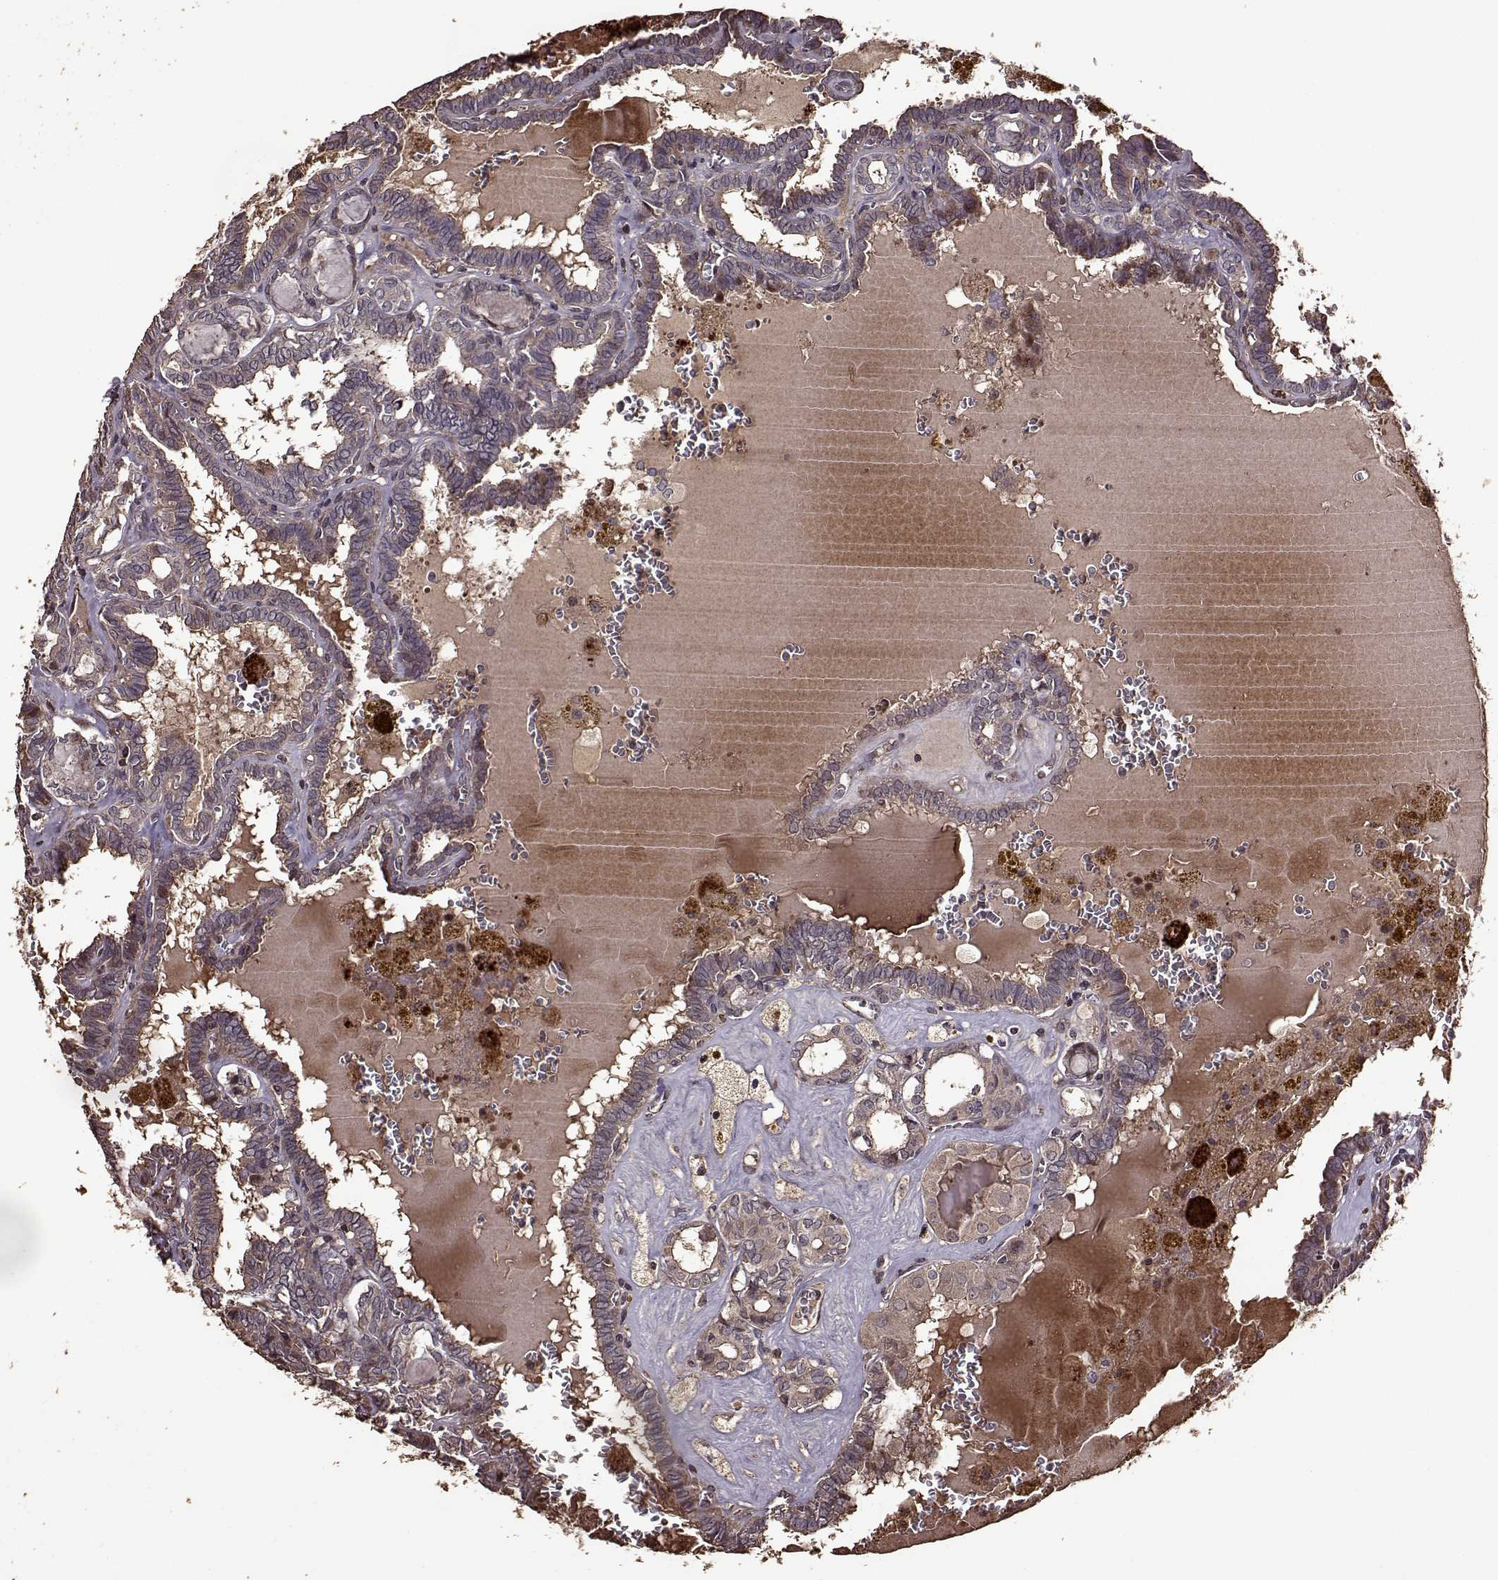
{"staining": {"intensity": "weak", "quantity": "<25%", "location": "cytoplasmic/membranous"}, "tissue": "thyroid cancer", "cell_type": "Tumor cells", "image_type": "cancer", "snomed": [{"axis": "morphology", "description": "Papillary adenocarcinoma, NOS"}, {"axis": "topography", "description": "Thyroid gland"}], "caption": "DAB immunohistochemical staining of human thyroid papillary adenocarcinoma shows no significant staining in tumor cells. The staining was performed using DAB (3,3'-diaminobenzidine) to visualize the protein expression in brown, while the nuclei were stained in blue with hematoxylin (Magnification: 20x).", "gene": "FBXW11", "patient": {"sex": "female", "age": 39}}